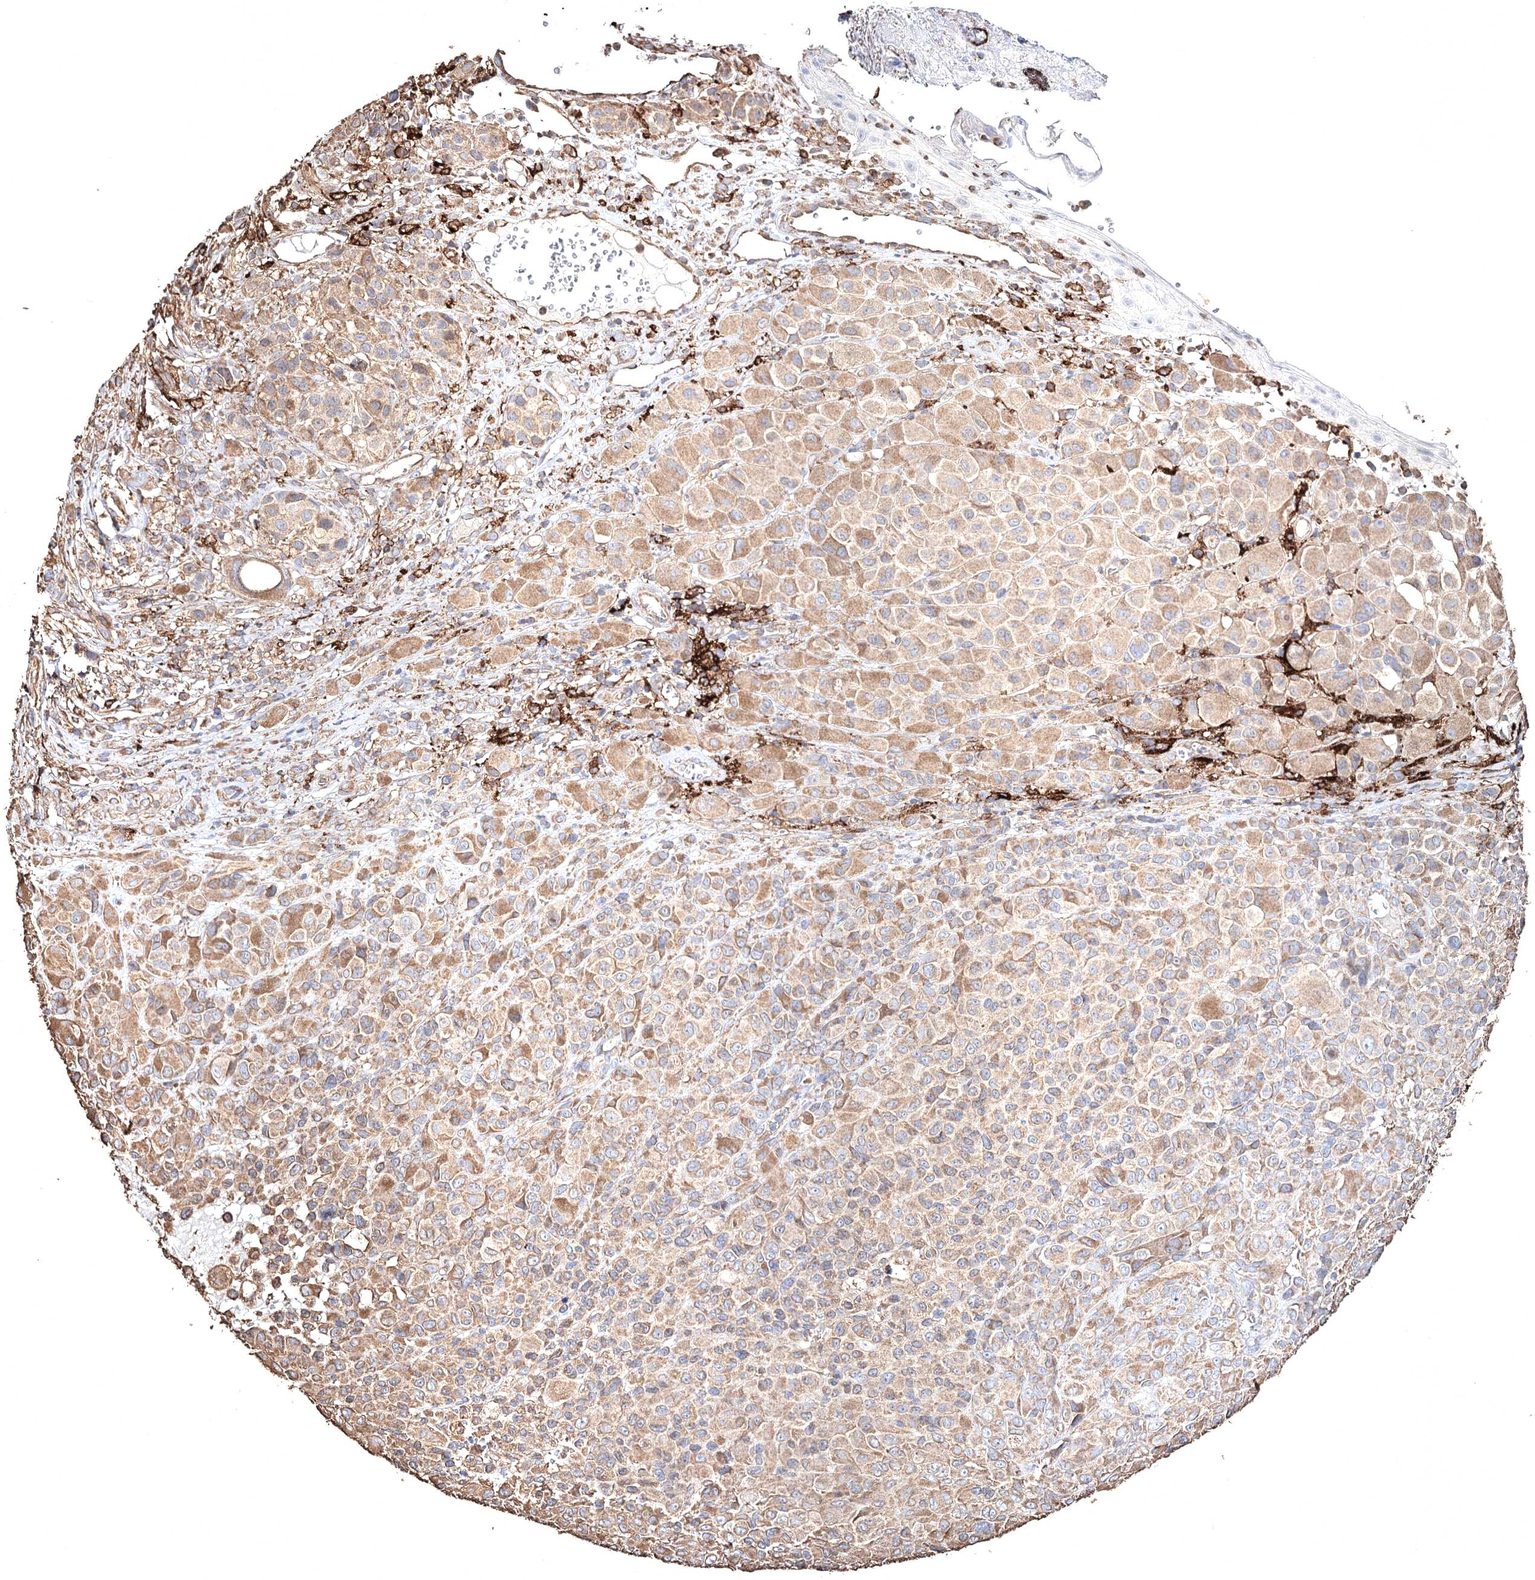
{"staining": {"intensity": "moderate", "quantity": "25%-75%", "location": "cytoplasmic/membranous"}, "tissue": "melanoma", "cell_type": "Tumor cells", "image_type": "cancer", "snomed": [{"axis": "morphology", "description": "Malignant melanoma, NOS"}, {"axis": "topography", "description": "Skin of trunk"}], "caption": "About 25%-75% of tumor cells in malignant melanoma demonstrate moderate cytoplasmic/membranous protein positivity as visualized by brown immunohistochemical staining.", "gene": "CLEC4M", "patient": {"sex": "male", "age": 71}}